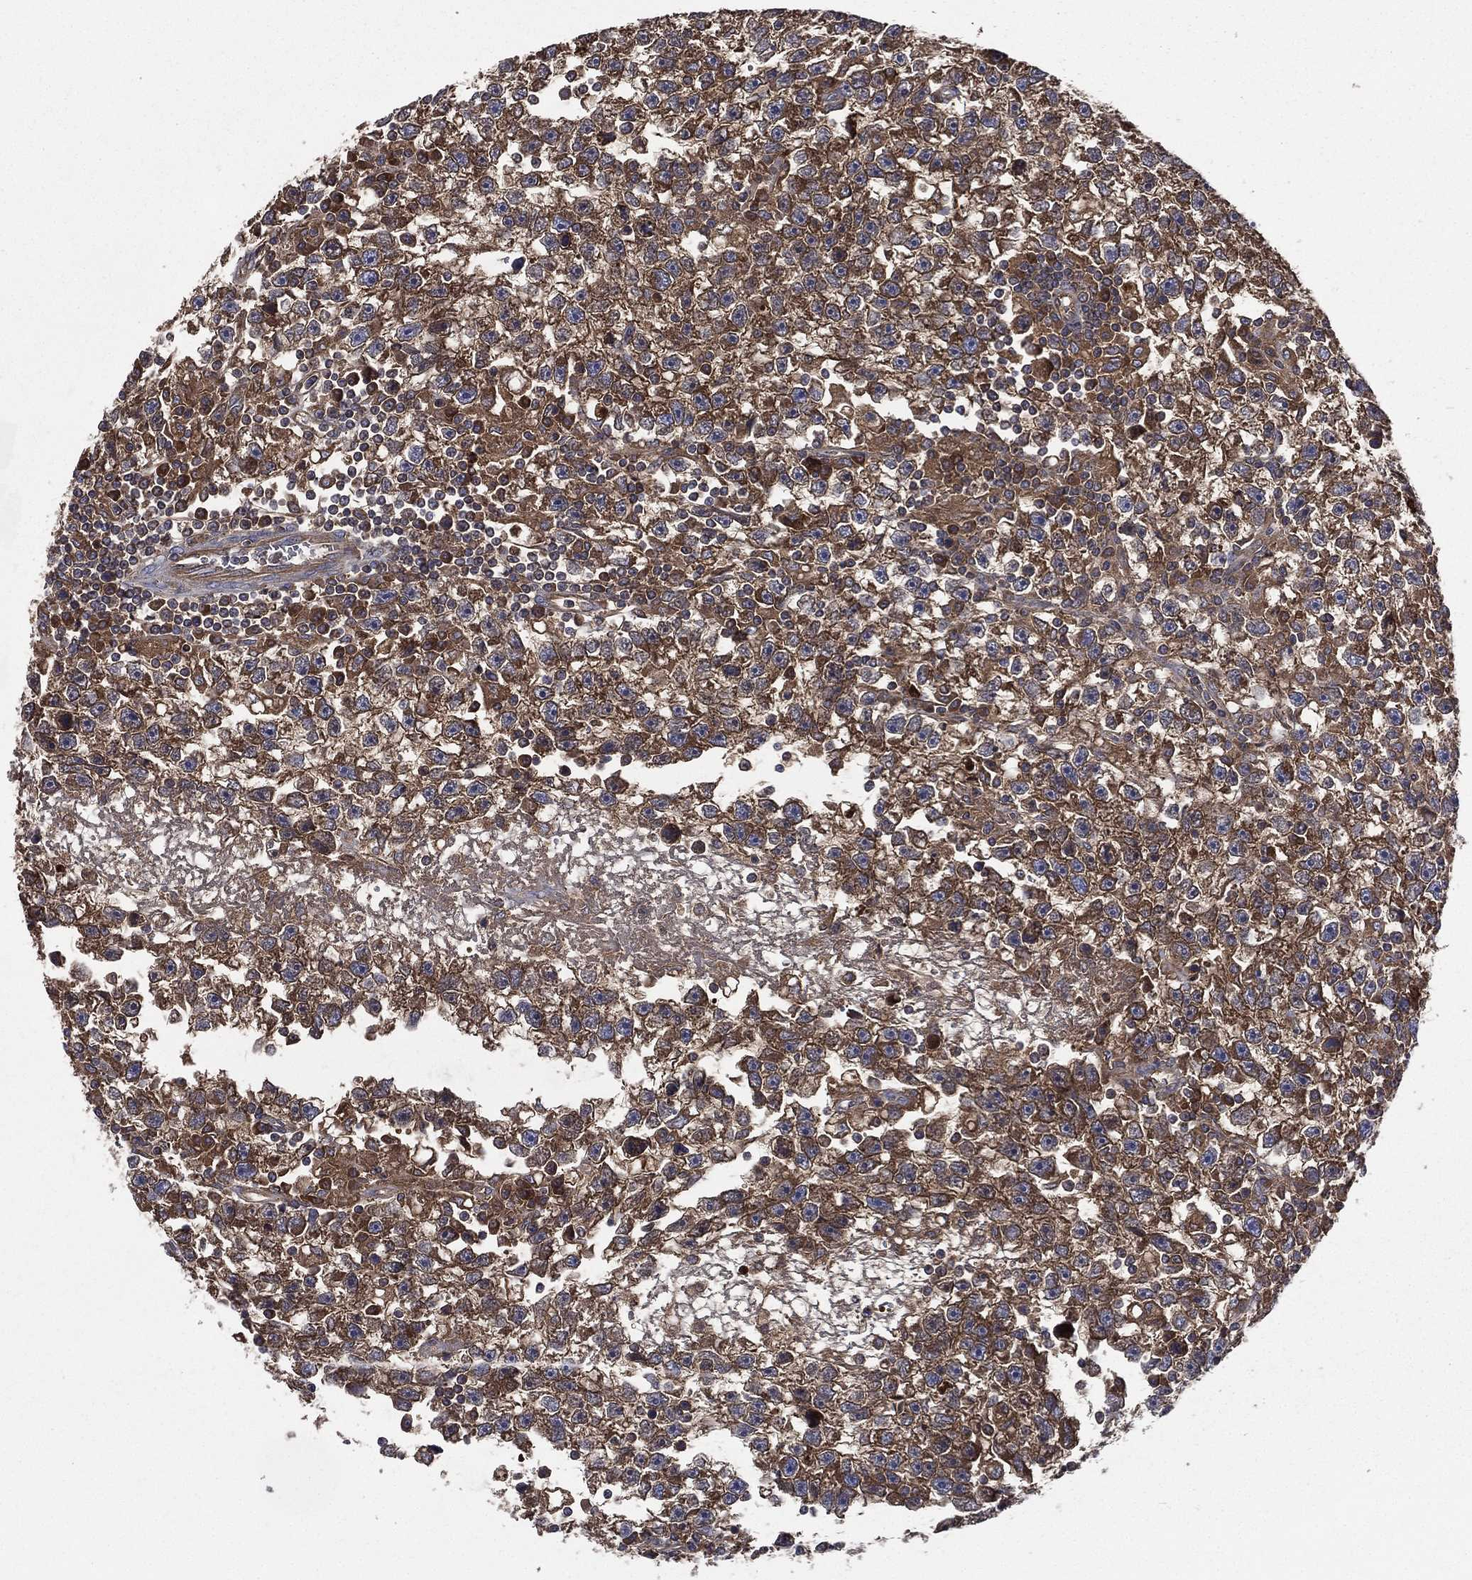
{"staining": {"intensity": "strong", "quantity": "25%-75%", "location": "cytoplasmic/membranous"}, "tissue": "testis cancer", "cell_type": "Tumor cells", "image_type": "cancer", "snomed": [{"axis": "morphology", "description": "Seminoma, NOS"}, {"axis": "topography", "description": "Testis"}], "caption": "Immunohistochemical staining of seminoma (testis) reveals strong cytoplasmic/membranous protein positivity in about 25%-75% of tumor cells. (DAB (3,3'-diaminobenzidine) = brown stain, brightfield microscopy at high magnification).", "gene": "SMPD3", "patient": {"sex": "male", "age": 47}}